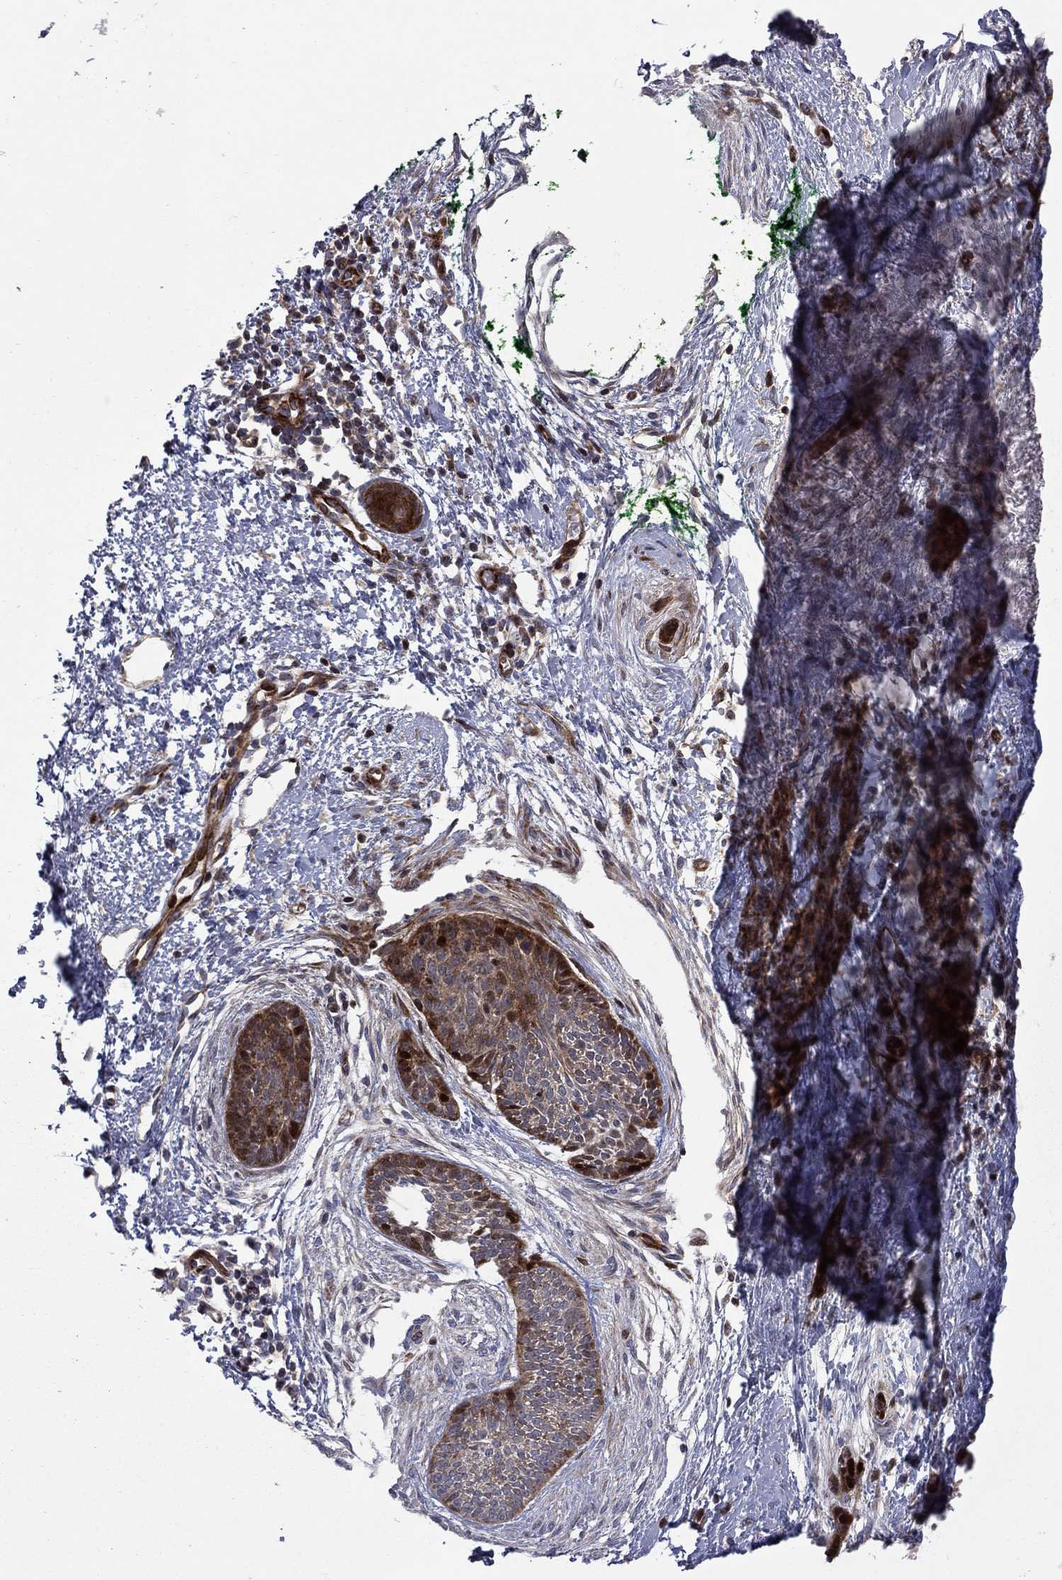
{"staining": {"intensity": "moderate", "quantity": ">75%", "location": "cytoplasmic/membranous"}, "tissue": "skin cancer", "cell_type": "Tumor cells", "image_type": "cancer", "snomed": [{"axis": "morphology", "description": "Basal cell carcinoma"}, {"axis": "topography", "description": "Skin"}], "caption": "Tumor cells show medium levels of moderate cytoplasmic/membranous staining in approximately >75% of cells in human skin basal cell carcinoma.", "gene": "MIOS", "patient": {"sex": "female", "age": 65}}